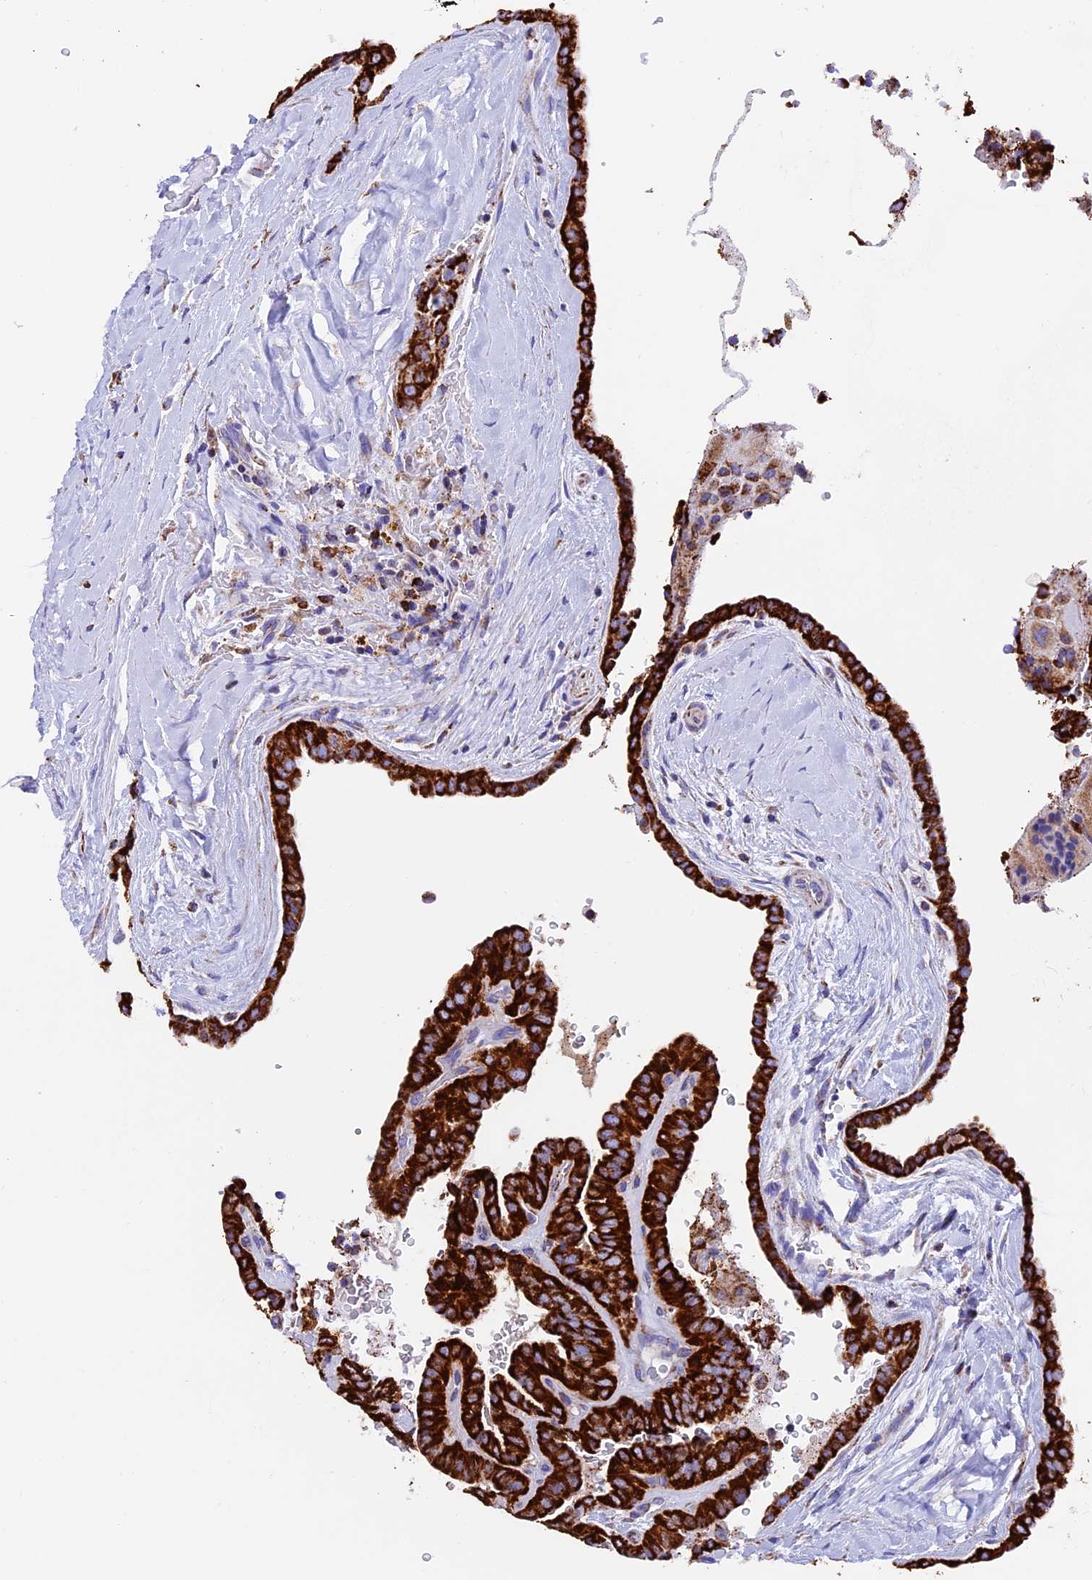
{"staining": {"intensity": "strong", "quantity": ">75%", "location": "cytoplasmic/membranous"}, "tissue": "thyroid cancer", "cell_type": "Tumor cells", "image_type": "cancer", "snomed": [{"axis": "morphology", "description": "Papillary adenocarcinoma, NOS"}, {"axis": "topography", "description": "Thyroid gland"}], "caption": "An immunohistochemistry (IHC) image of tumor tissue is shown. Protein staining in brown shows strong cytoplasmic/membranous positivity in papillary adenocarcinoma (thyroid) within tumor cells.", "gene": "SLC8B1", "patient": {"sex": "male", "age": 77}}